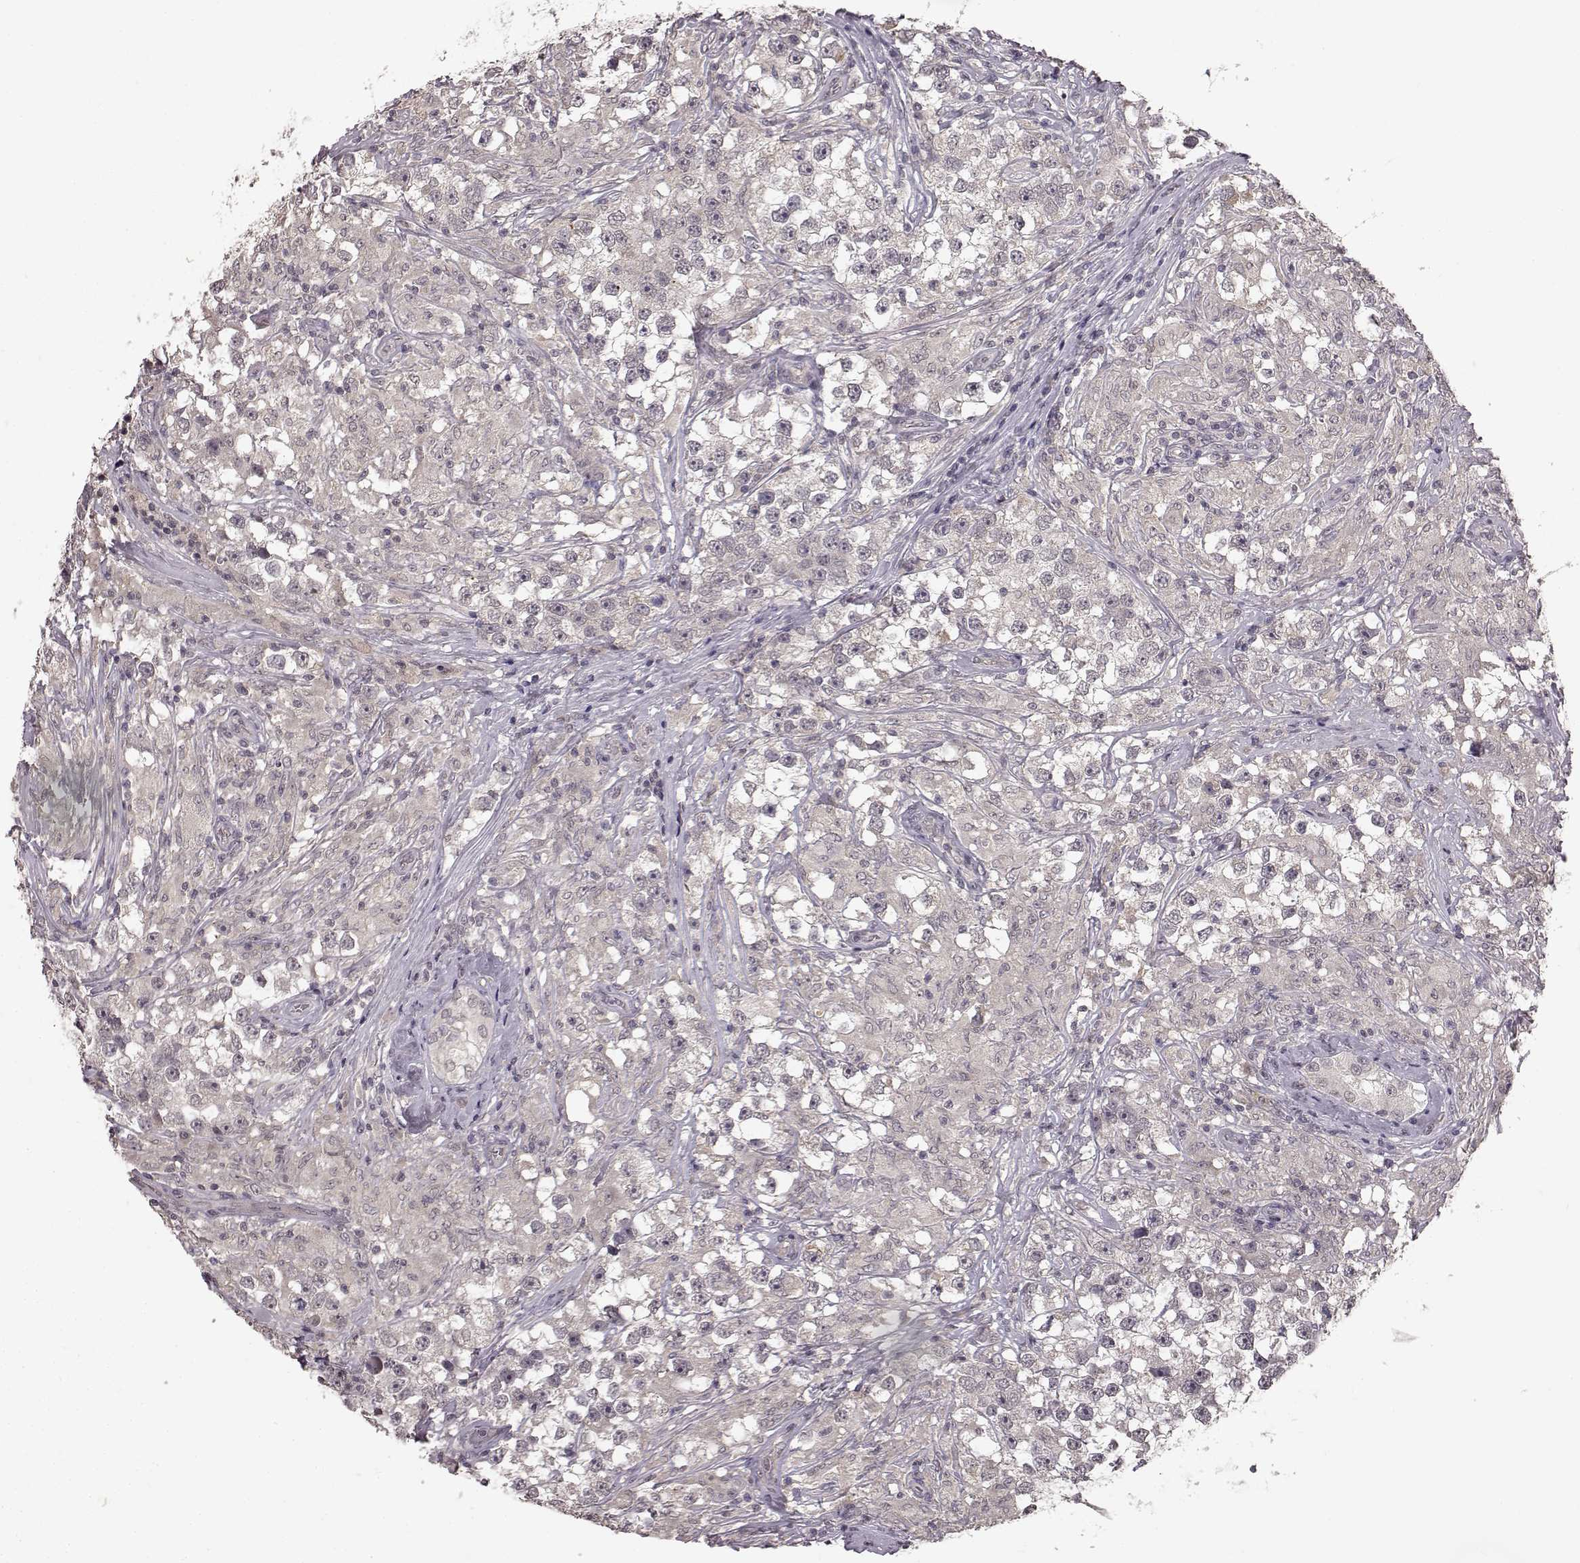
{"staining": {"intensity": "negative", "quantity": "none", "location": "none"}, "tissue": "testis cancer", "cell_type": "Tumor cells", "image_type": "cancer", "snomed": [{"axis": "morphology", "description": "Seminoma, NOS"}, {"axis": "topography", "description": "Testis"}], "caption": "A micrograph of testis cancer stained for a protein displays no brown staining in tumor cells.", "gene": "NTRK2", "patient": {"sex": "male", "age": 46}}